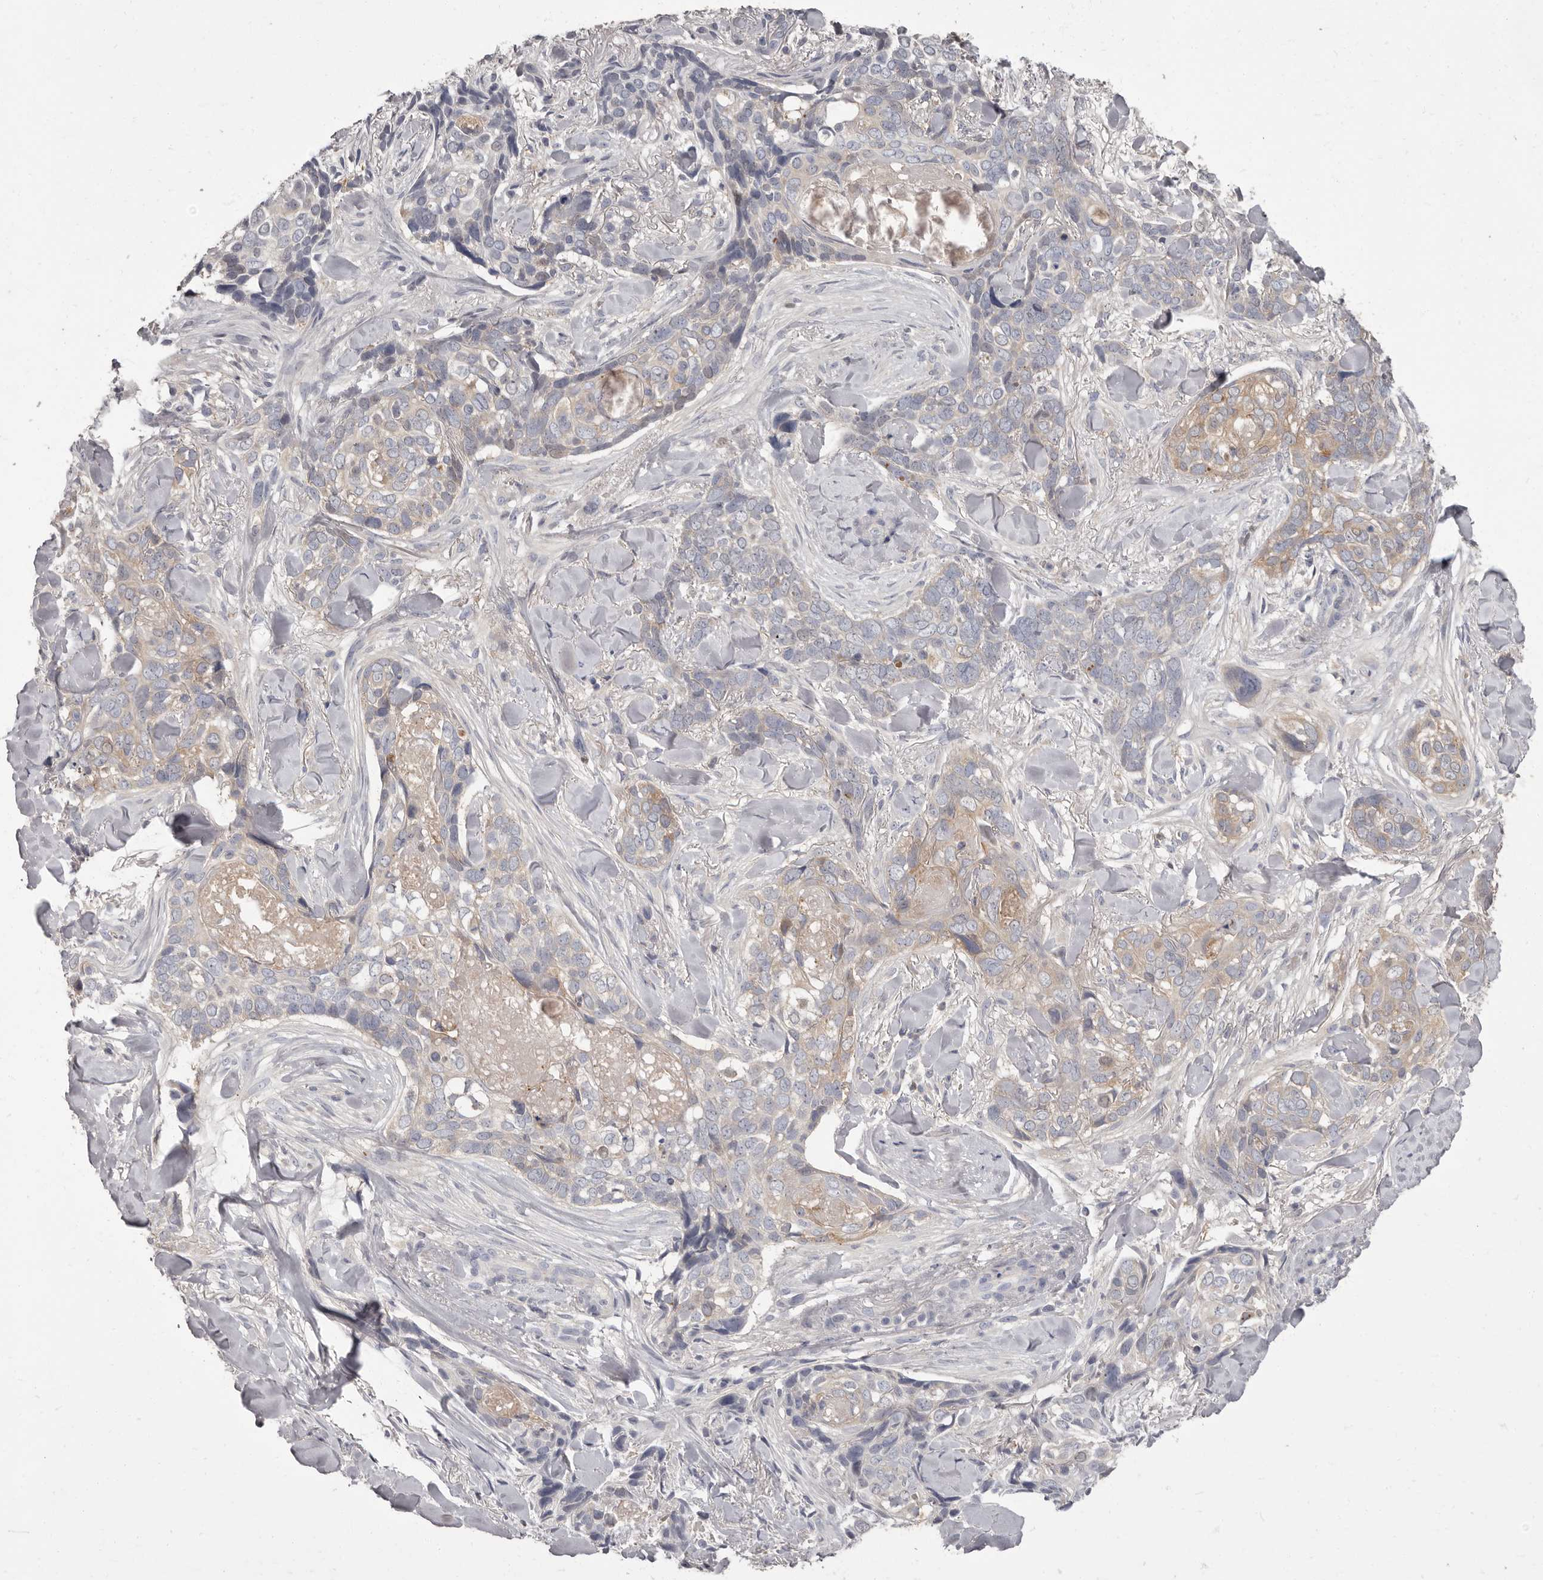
{"staining": {"intensity": "weak", "quantity": "25%-75%", "location": "cytoplasmic/membranous"}, "tissue": "skin cancer", "cell_type": "Tumor cells", "image_type": "cancer", "snomed": [{"axis": "morphology", "description": "Basal cell carcinoma"}, {"axis": "topography", "description": "Skin"}], "caption": "The histopathology image reveals staining of skin basal cell carcinoma, revealing weak cytoplasmic/membranous protein staining (brown color) within tumor cells. (Brightfield microscopy of DAB IHC at high magnification).", "gene": "APEH", "patient": {"sex": "female", "age": 82}}